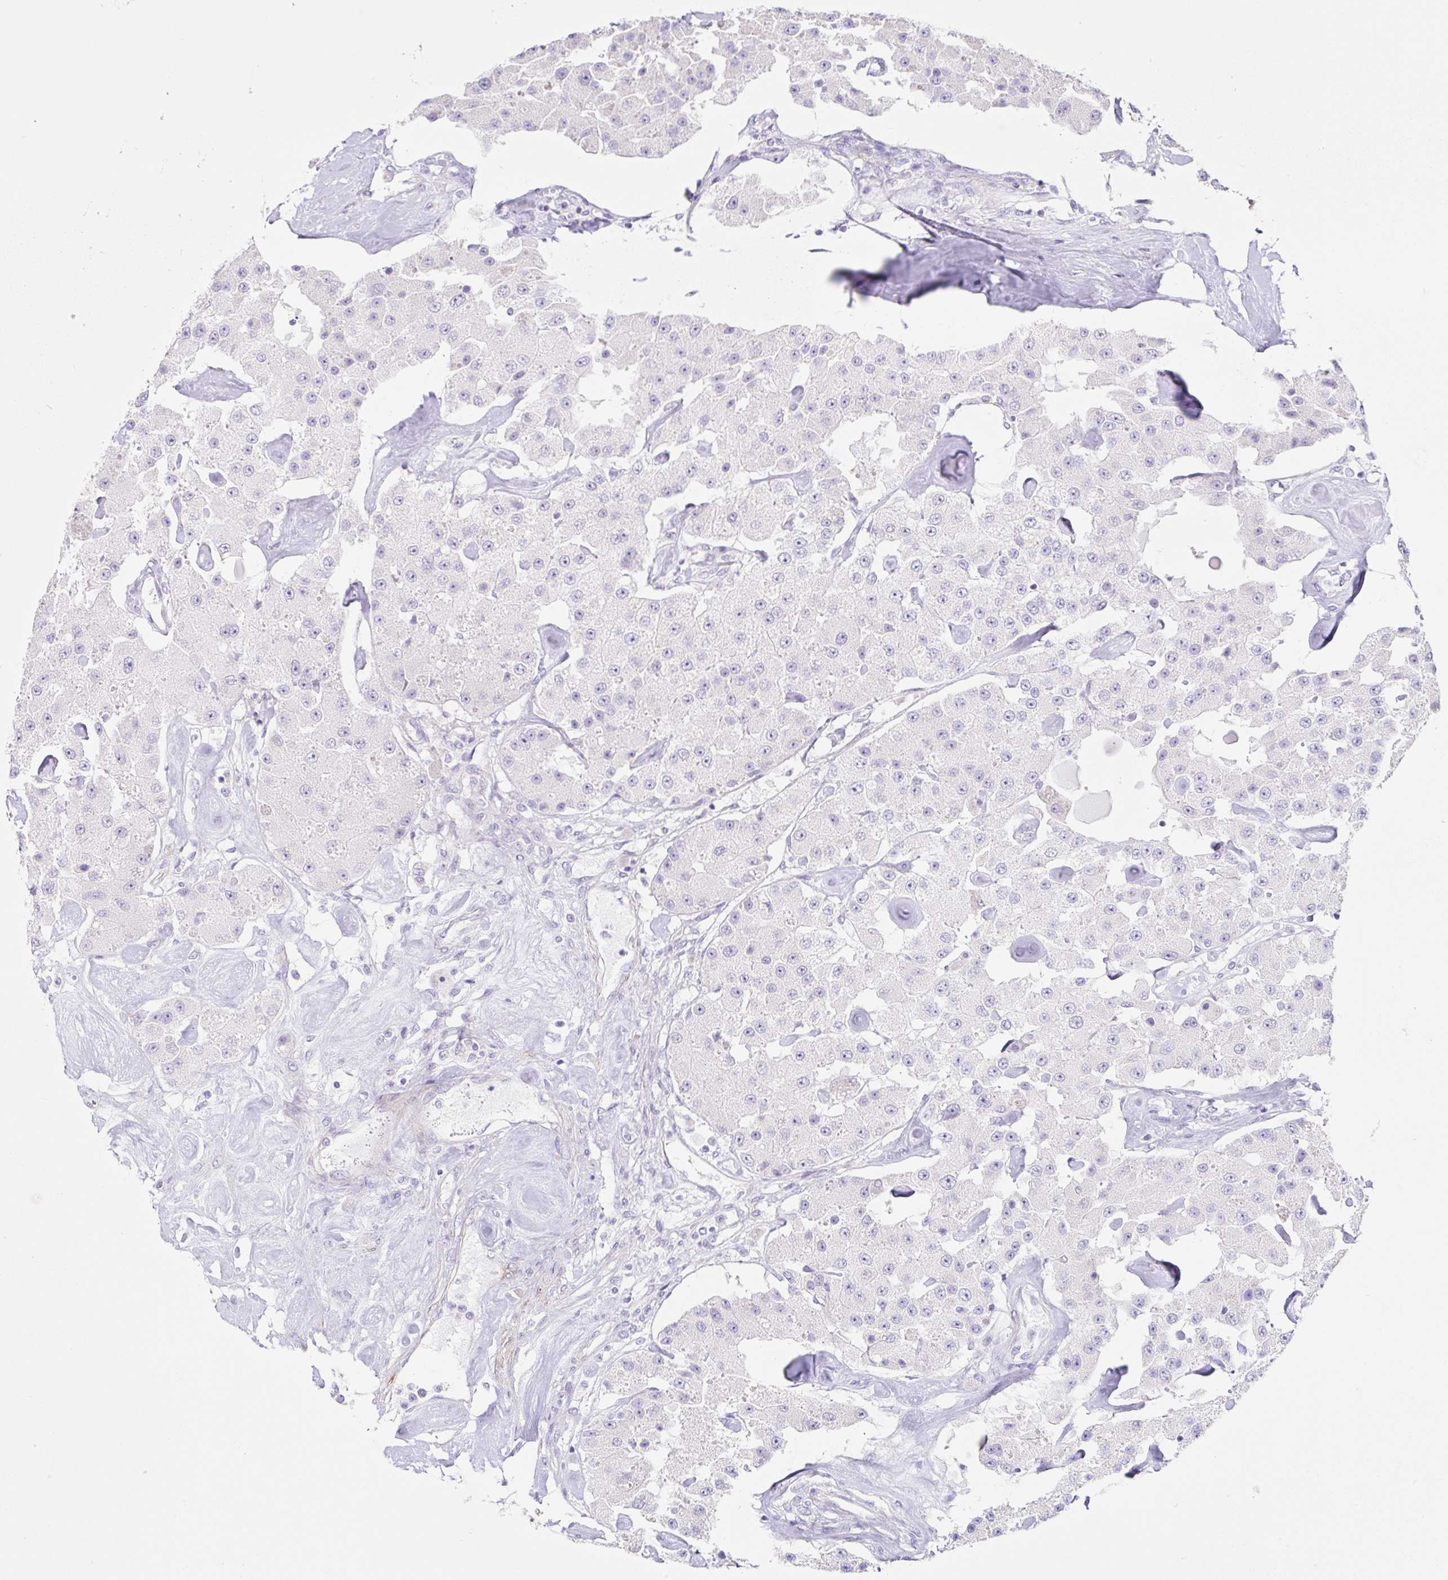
{"staining": {"intensity": "negative", "quantity": "none", "location": "none"}, "tissue": "carcinoid", "cell_type": "Tumor cells", "image_type": "cancer", "snomed": [{"axis": "morphology", "description": "Carcinoid, malignant, NOS"}, {"axis": "topography", "description": "Pancreas"}], "caption": "A photomicrograph of carcinoid stained for a protein exhibits no brown staining in tumor cells. (DAB (3,3'-diaminobenzidine) immunohistochemistry (IHC) with hematoxylin counter stain).", "gene": "DCAF17", "patient": {"sex": "male", "age": 41}}